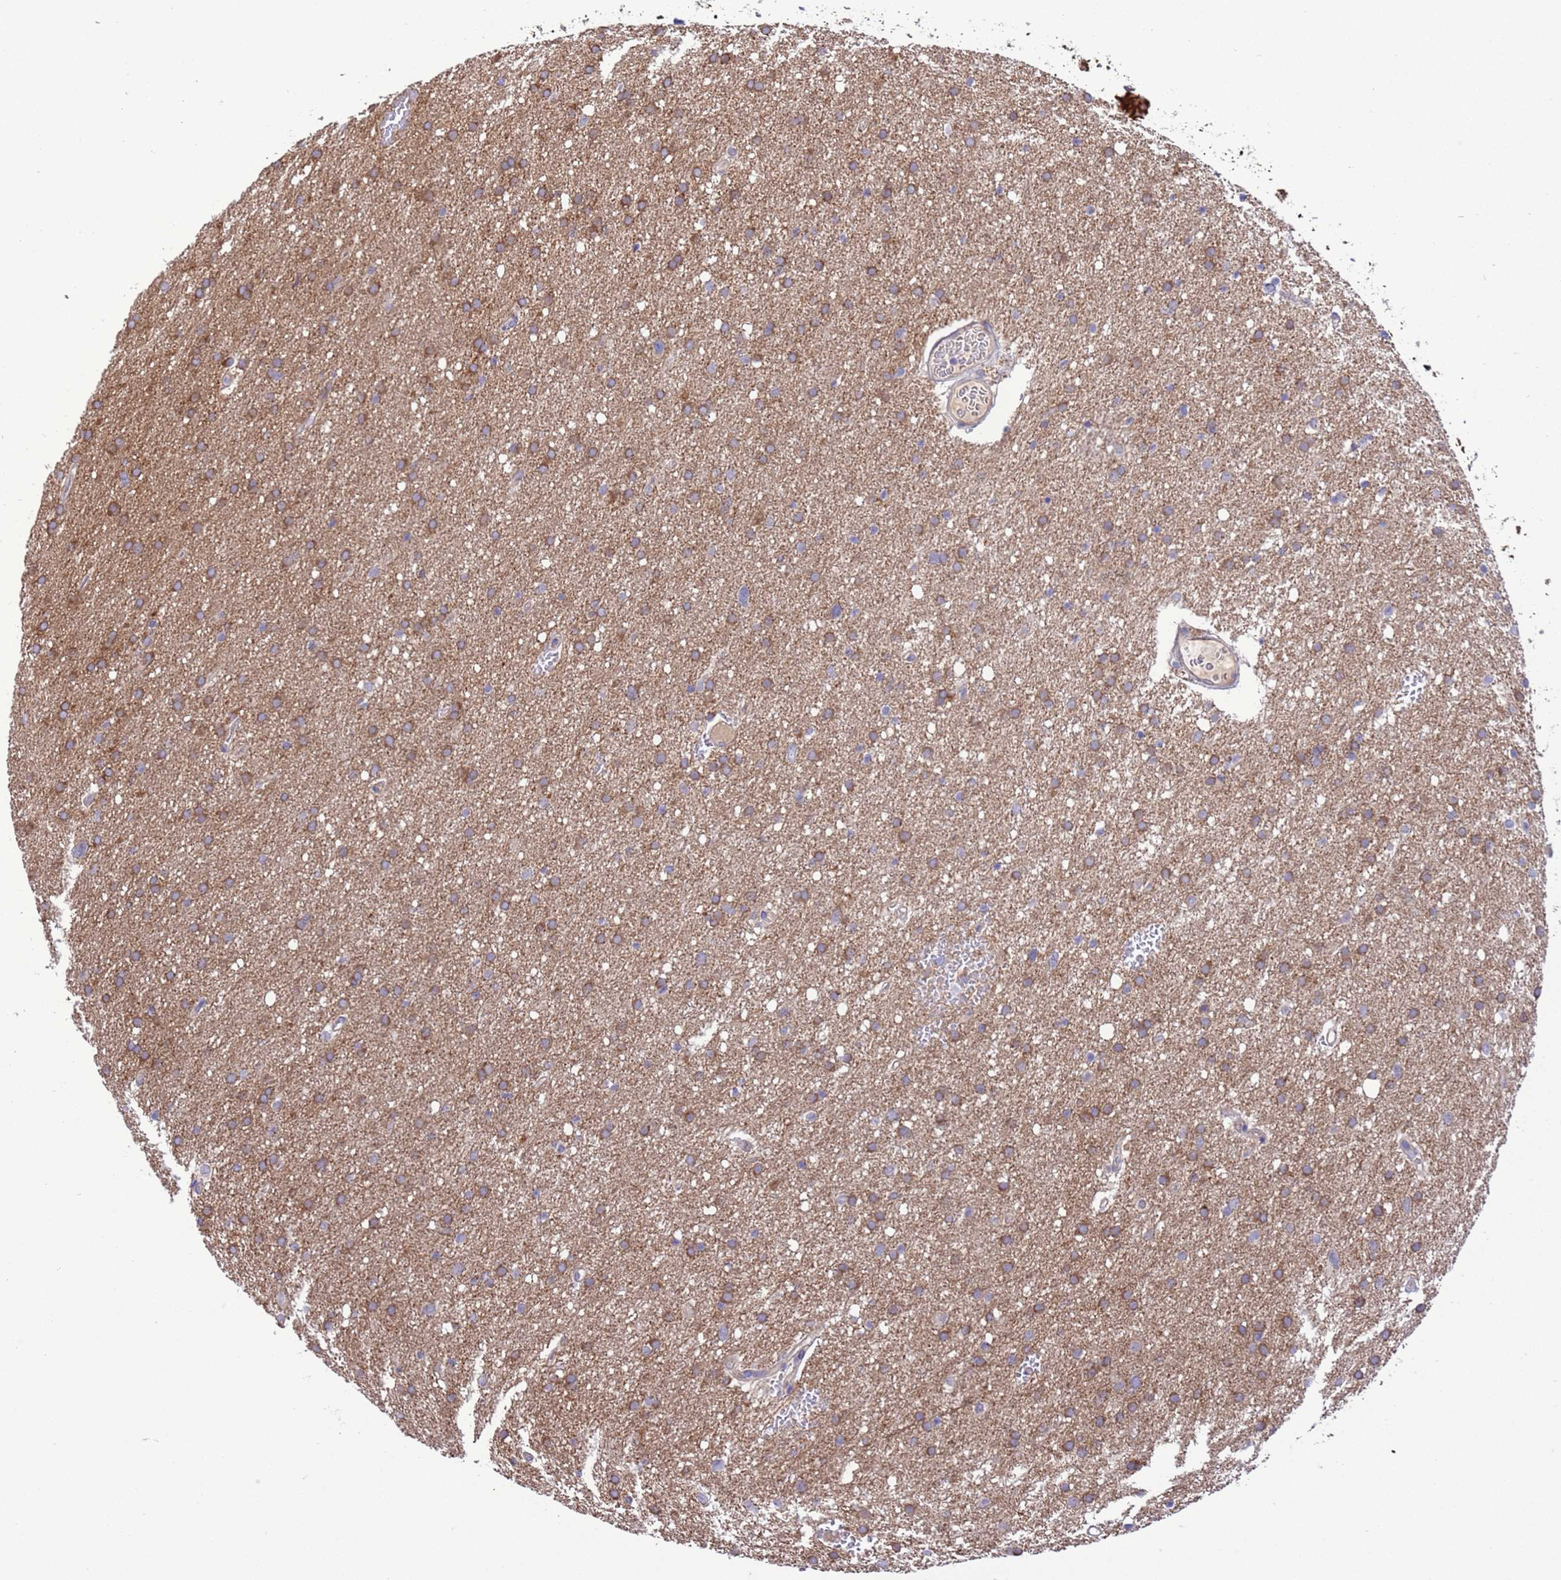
{"staining": {"intensity": "moderate", "quantity": ">75%", "location": "cytoplasmic/membranous"}, "tissue": "glioma", "cell_type": "Tumor cells", "image_type": "cancer", "snomed": [{"axis": "morphology", "description": "Glioma, malignant, High grade"}, {"axis": "topography", "description": "Cerebral cortex"}], "caption": "Glioma stained with a protein marker displays moderate staining in tumor cells.", "gene": "GJA10", "patient": {"sex": "female", "age": 36}}